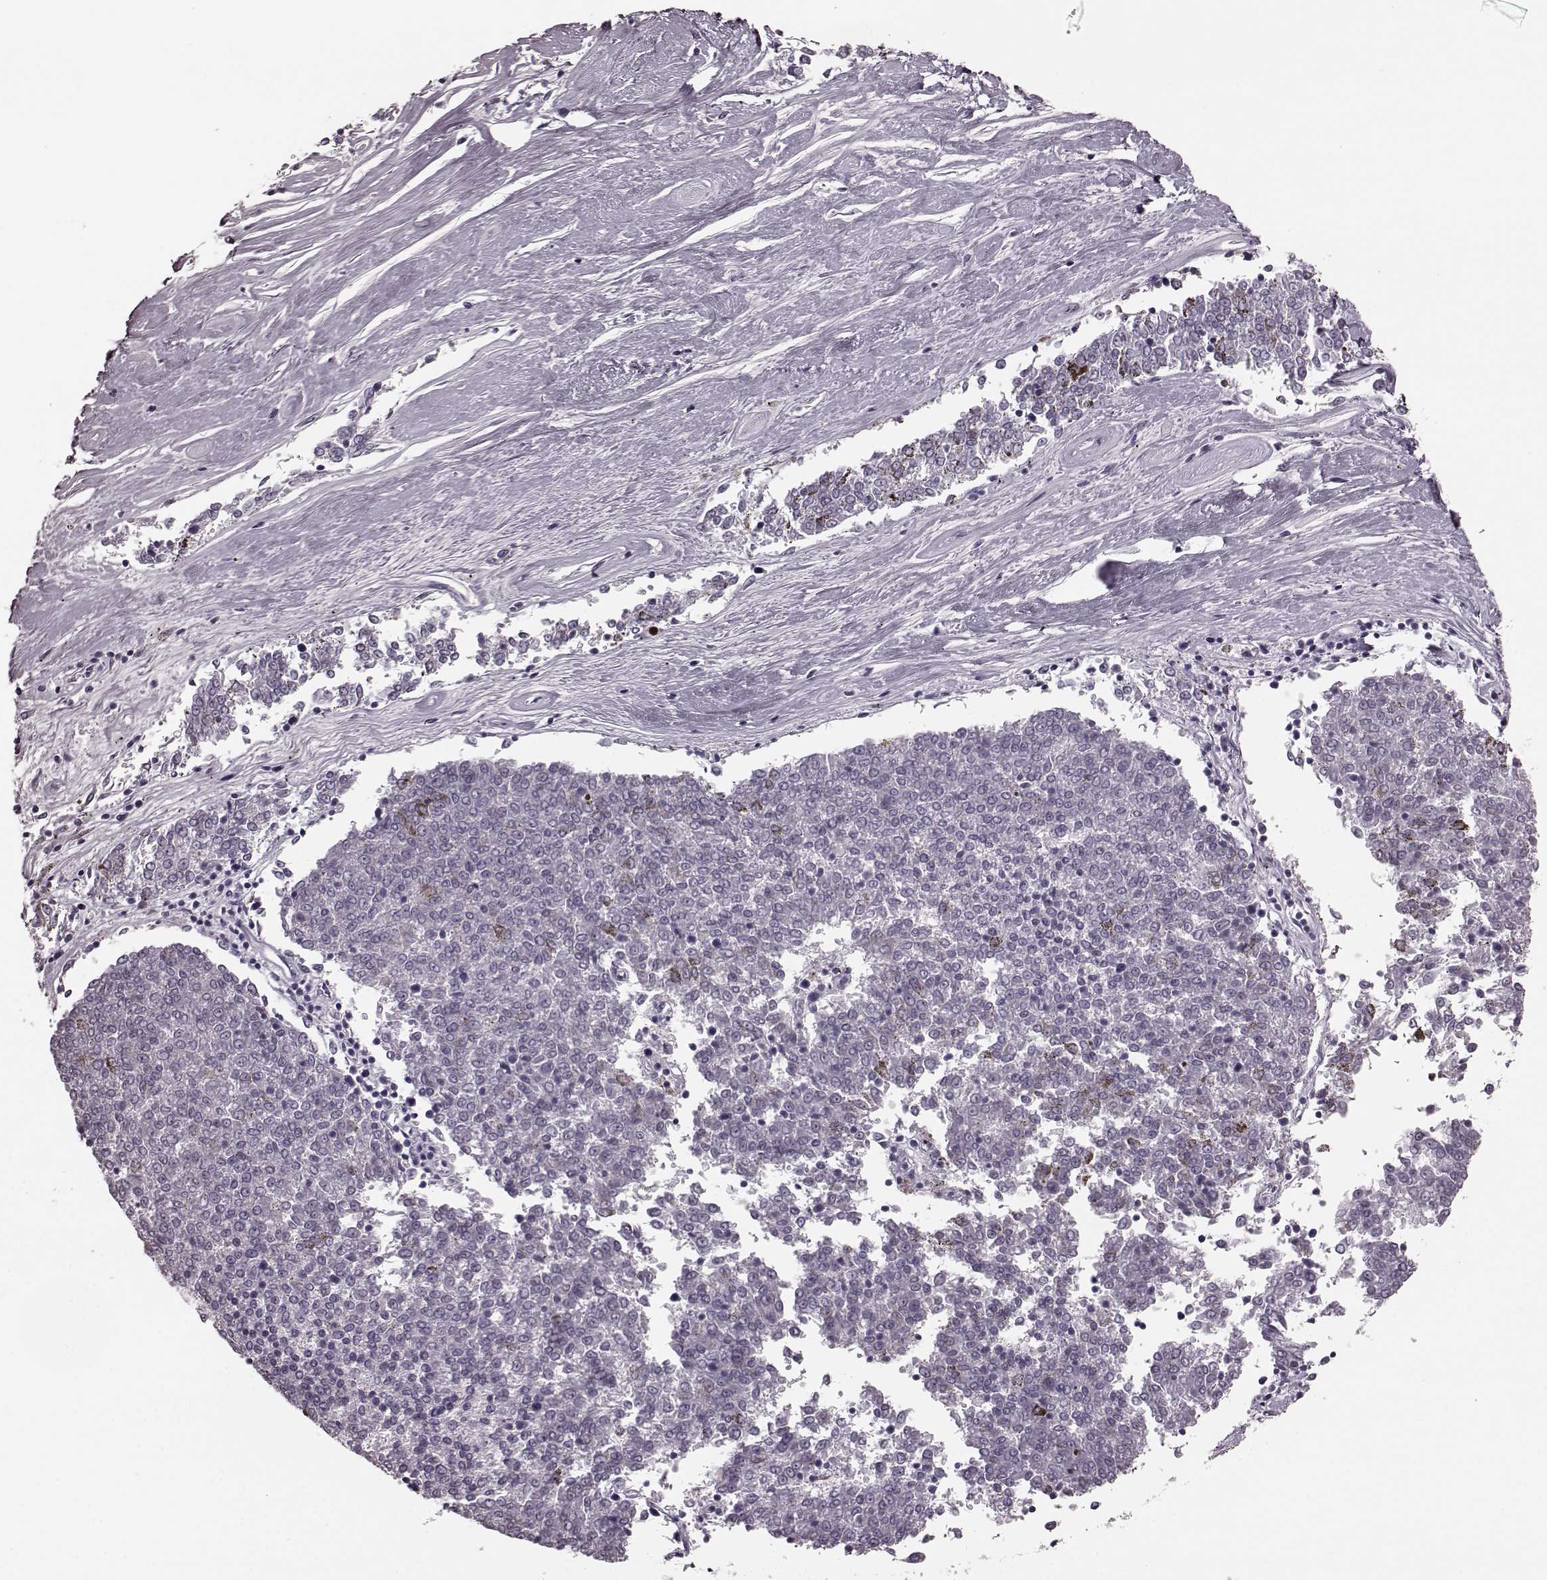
{"staining": {"intensity": "negative", "quantity": "none", "location": "none"}, "tissue": "melanoma", "cell_type": "Tumor cells", "image_type": "cancer", "snomed": [{"axis": "morphology", "description": "Malignant melanoma, NOS"}, {"axis": "topography", "description": "Skin"}], "caption": "Immunohistochemistry image of human melanoma stained for a protein (brown), which reveals no staining in tumor cells. (DAB immunohistochemistry (IHC) with hematoxylin counter stain).", "gene": "TRPM1", "patient": {"sex": "female", "age": 72}}